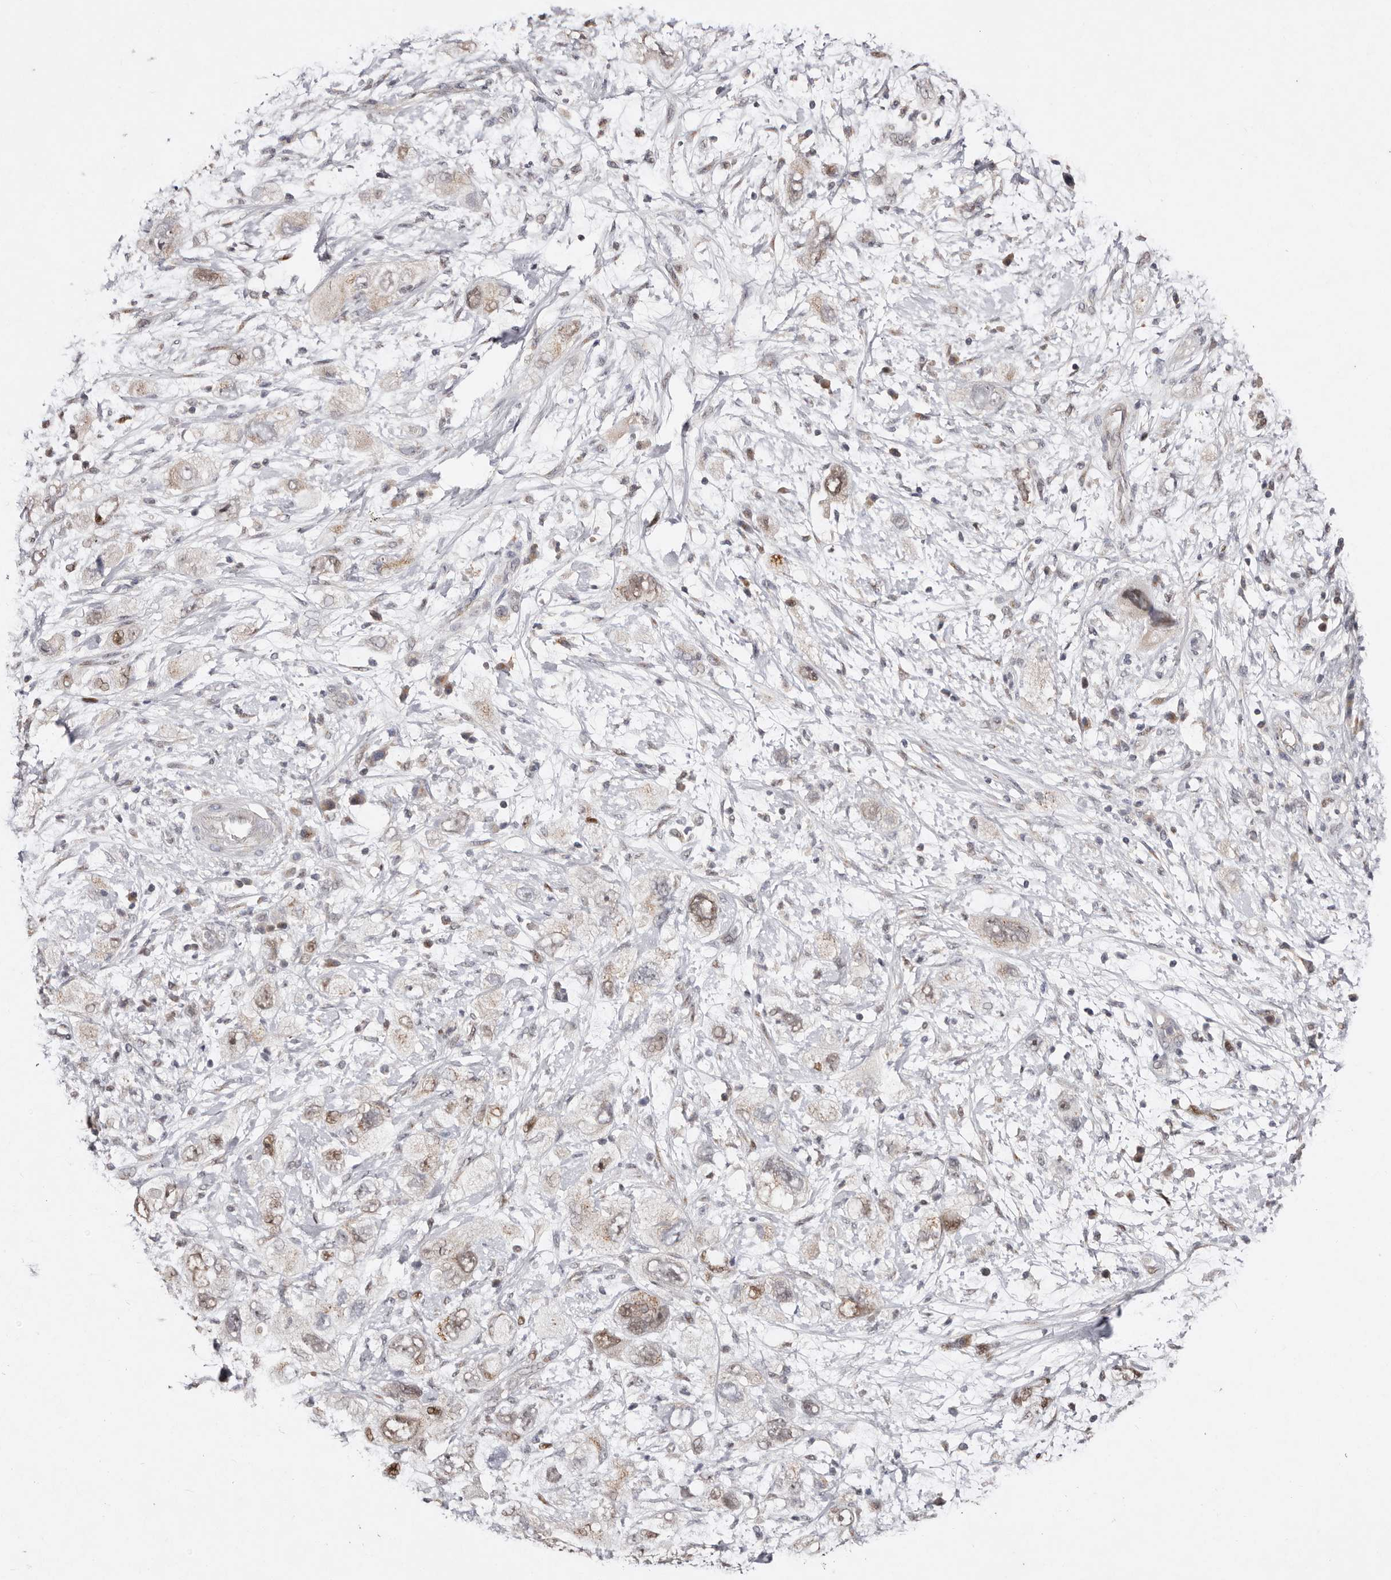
{"staining": {"intensity": "moderate", "quantity": "25%-75%", "location": "nuclear"}, "tissue": "pancreatic cancer", "cell_type": "Tumor cells", "image_type": "cancer", "snomed": [{"axis": "morphology", "description": "Adenocarcinoma, NOS"}, {"axis": "topography", "description": "Pancreas"}], "caption": "Moderate nuclear protein positivity is seen in about 25%-75% of tumor cells in pancreatic cancer. (DAB IHC with brightfield microscopy, high magnification).", "gene": "KLF7", "patient": {"sex": "female", "age": 73}}